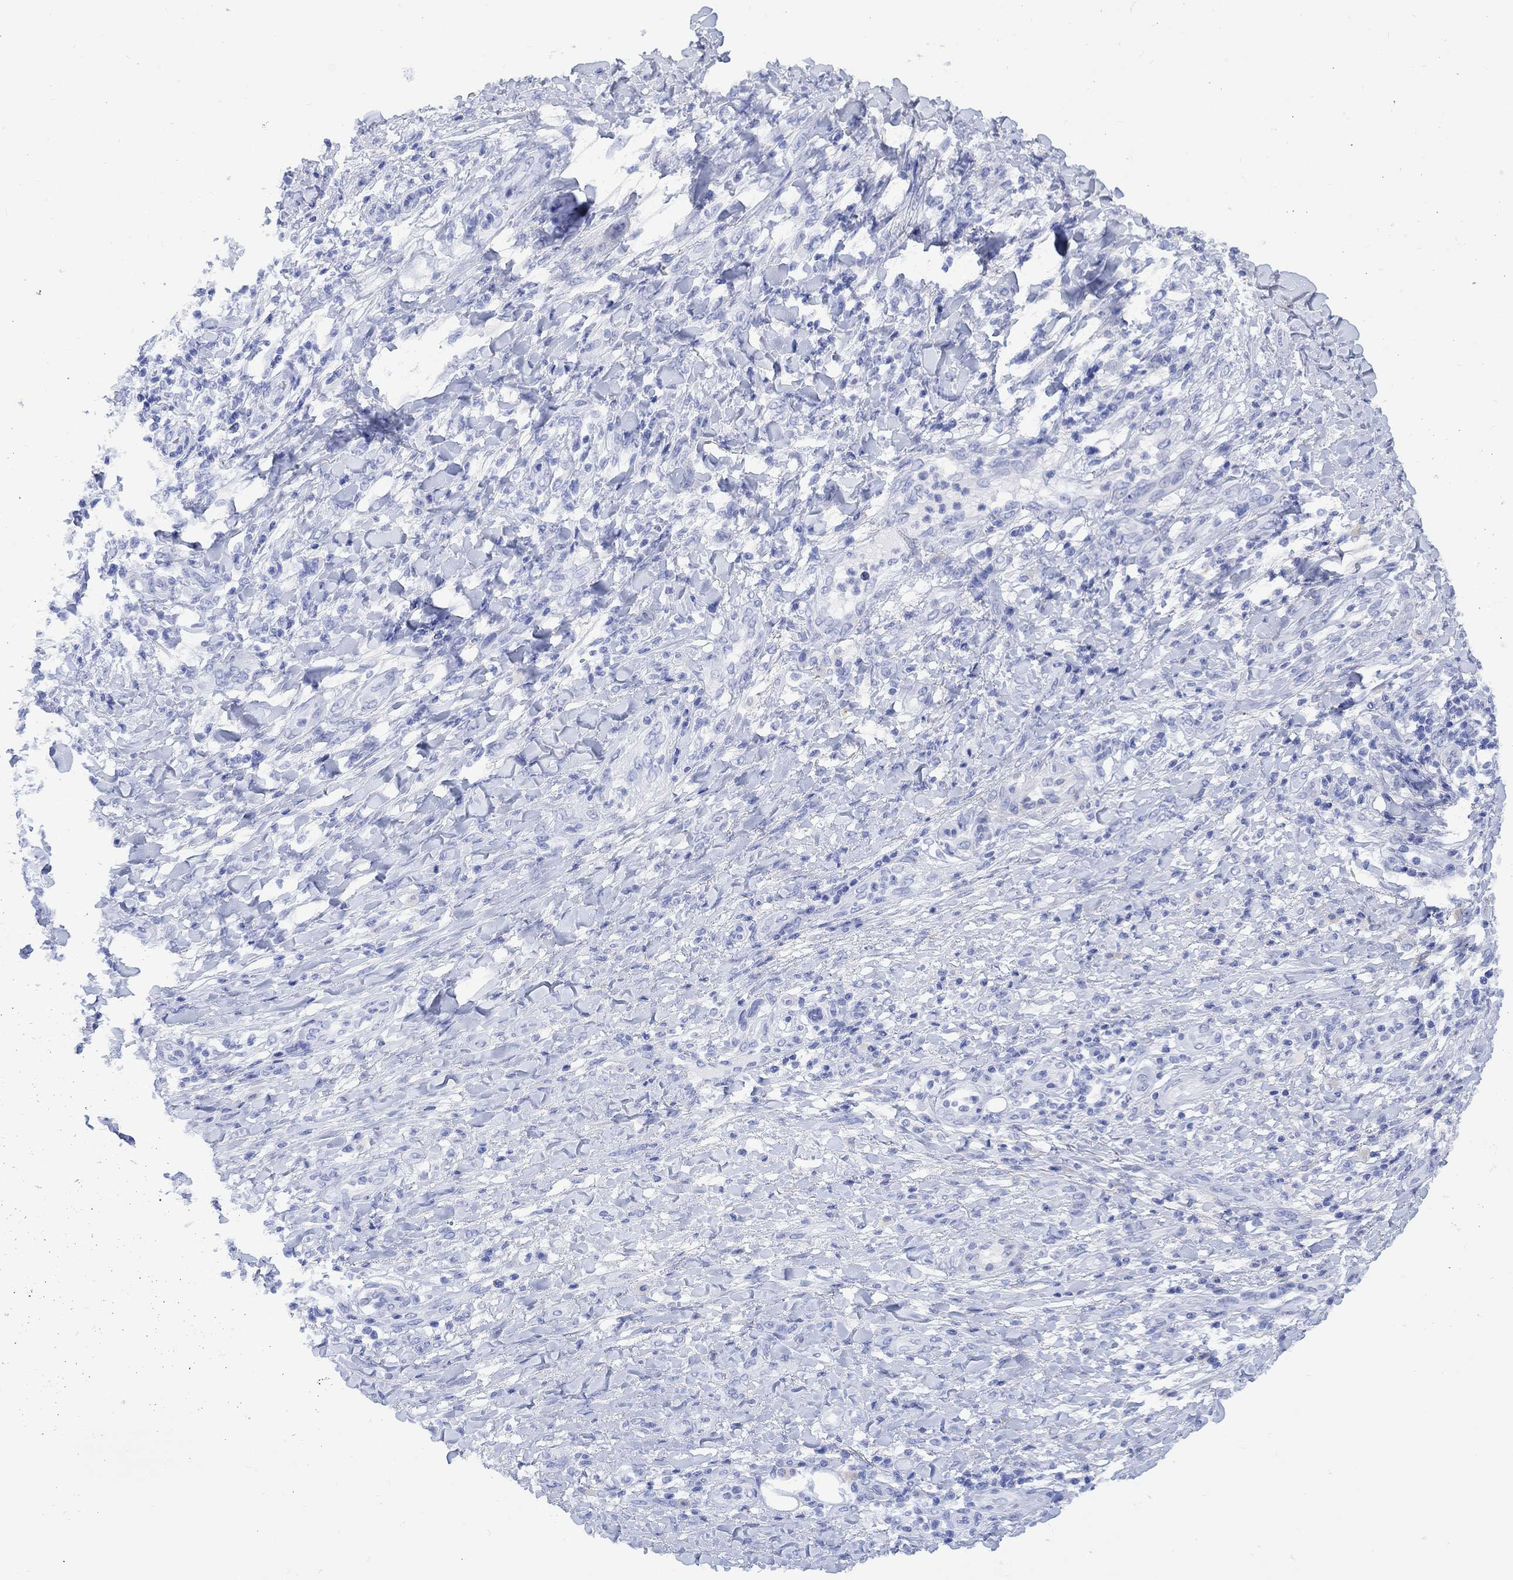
{"staining": {"intensity": "negative", "quantity": "none", "location": "none"}, "tissue": "skin cancer", "cell_type": "Tumor cells", "image_type": "cancer", "snomed": [{"axis": "morphology", "description": "Squamous cell carcinoma, NOS"}, {"axis": "topography", "description": "Skin"}], "caption": "Immunohistochemistry (IHC) micrograph of human skin squamous cell carcinoma stained for a protein (brown), which shows no positivity in tumor cells. (DAB immunohistochemistry (IHC) visualized using brightfield microscopy, high magnification).", "gene": "MYL1", "patient": {"sex": "male", "age": 62}}